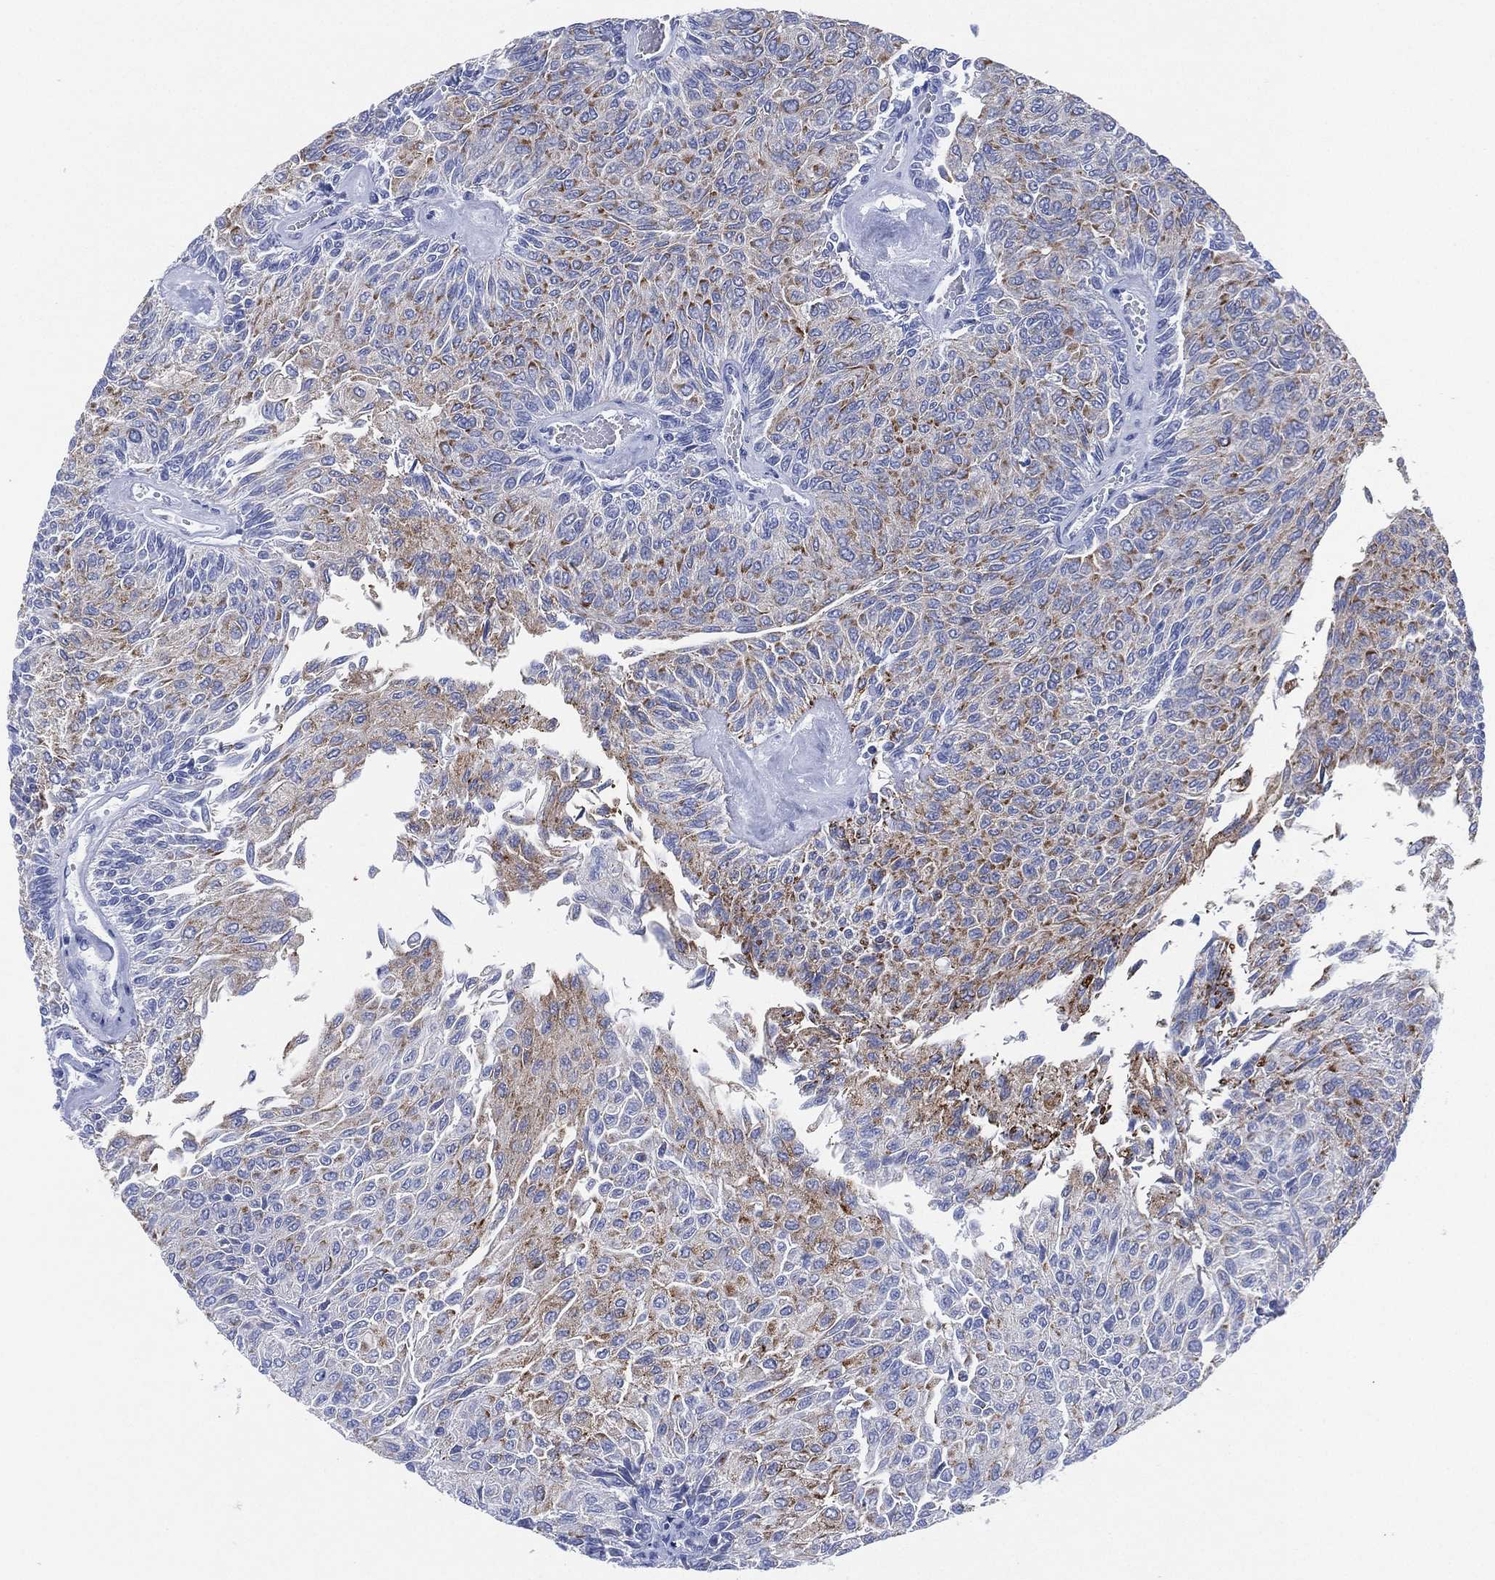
{"staining": {"intensity": "moderate", "quantity": "<25%", "location": "cytoplasmic/membranous"}, "tissue": "urothelial cancer", "cell_type": "Tumor cells", "image_type": "cancer", "snomed": [{"axis": "morphology", "description": "Urothelial carcinoma, Low grade"}, {"axis": "topography", "description": "Ureter, NOS"}, {"axis": "topography", "description": "Urinary bladder"}], "caption": "Immunohistochemistry photomicrograph of neoplastic tissue: human urothelial cancer stained using IHC shows low levels of moderate protein expression localized specifically in the cytoplasmic/membranous of tumor cells, appearing as a cytoplasmic/membranous brown color.", "gene": "SLC9C2", "patient": {"sex": "male", "age": 78}}